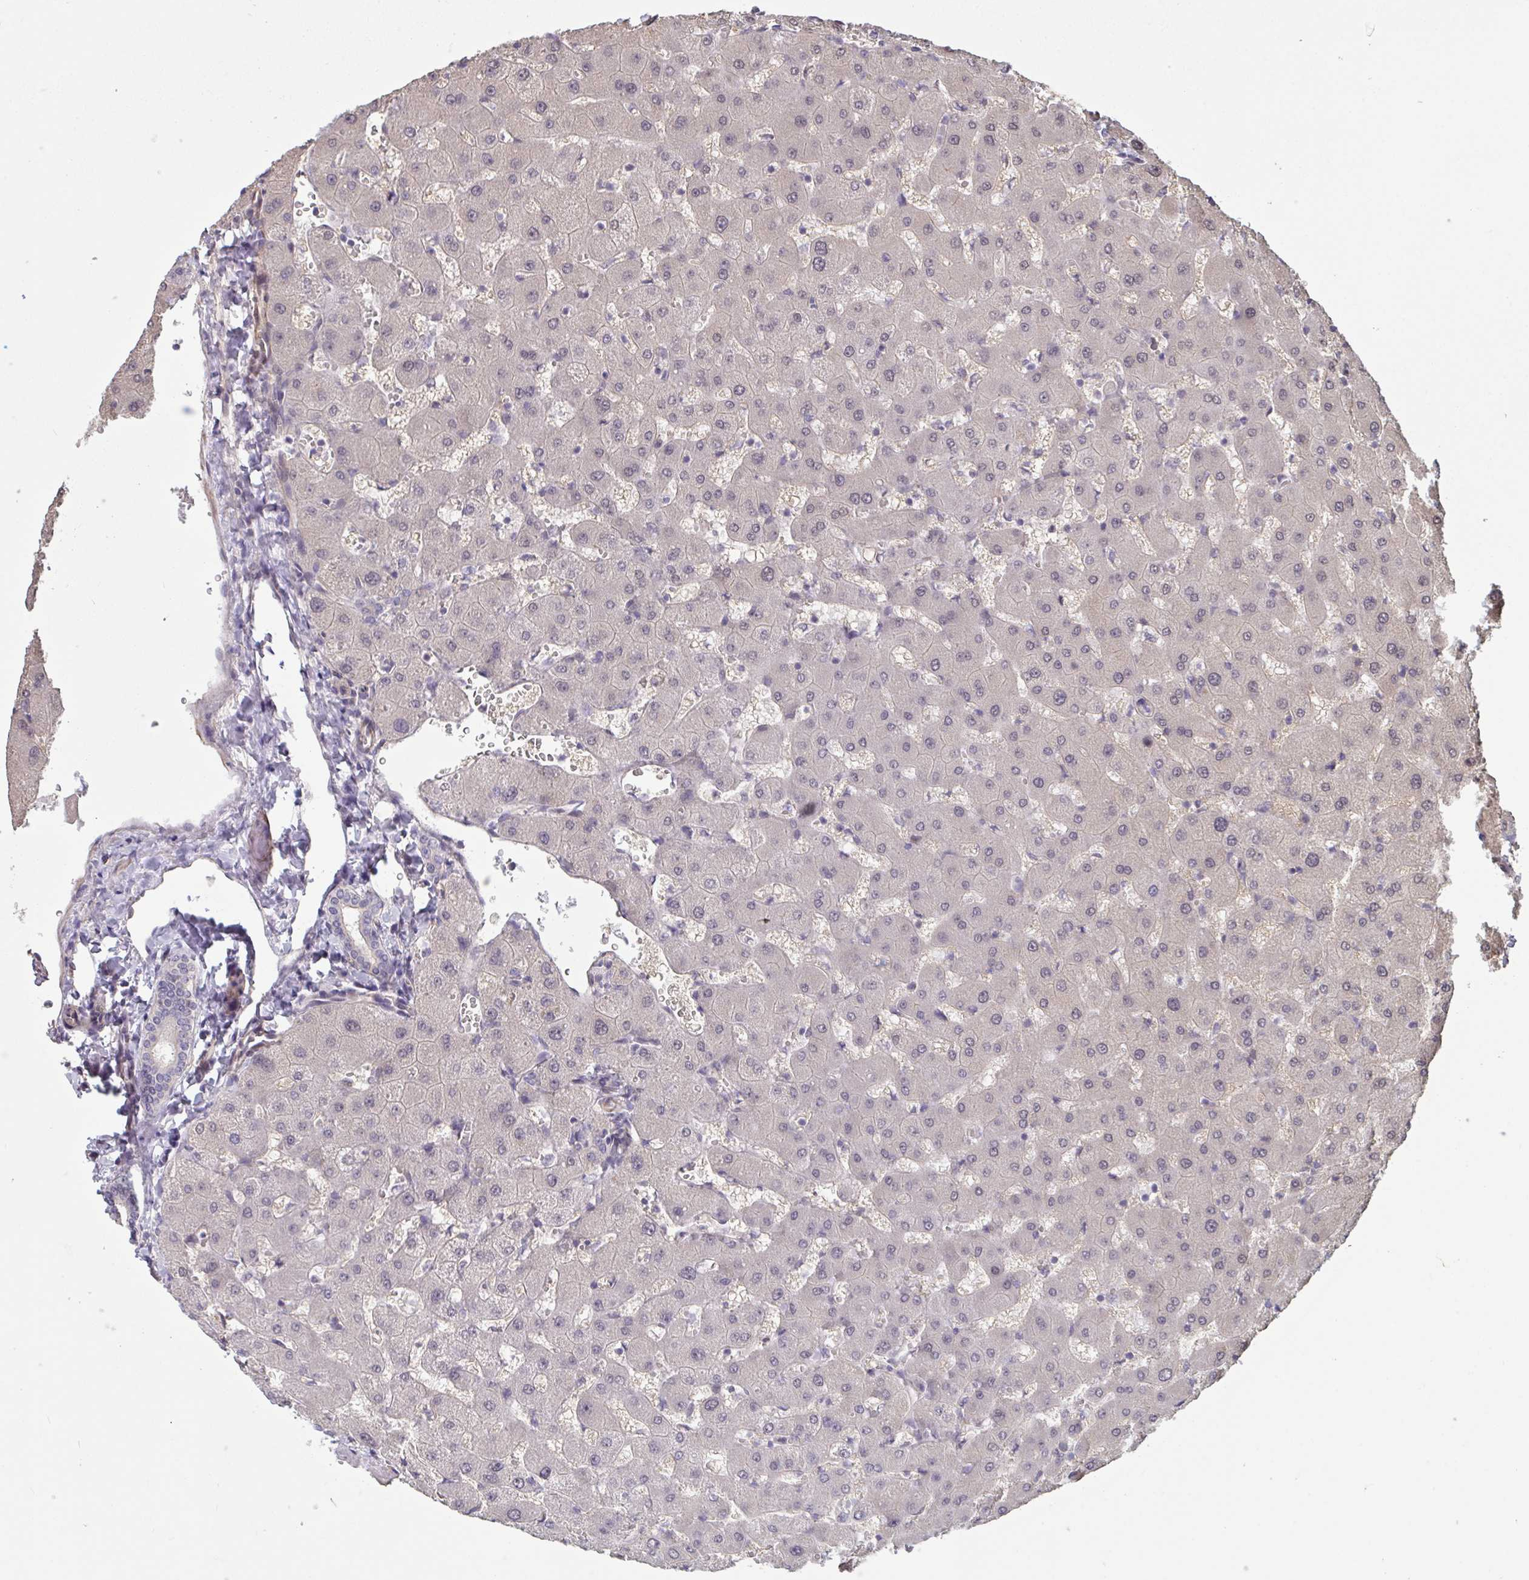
{"staining": {"intensity": "negative", "quantity": "none", "location": "none"}, "tissue": "liver", "cell_type": "Cholangiocytes", "image_type": "normal", "snomed": [{"axis": "morphology", "description": "Normal tissue, NOS"}, {"axis": "topography", "description": "Liver"}], "caption": "High magnification brightfield microscopy of benign liver stained with DAB (brown) and counterstained with hematoxylin (blue): cholangiocytes show no significant expression. (Brightfield microscopy of DAB (3,3'-diaminobenzidine) immunohistochemistry (IHC) at high magnification).", "gene": "IPO5", "patient": {"sex": "female", "age": 63}}